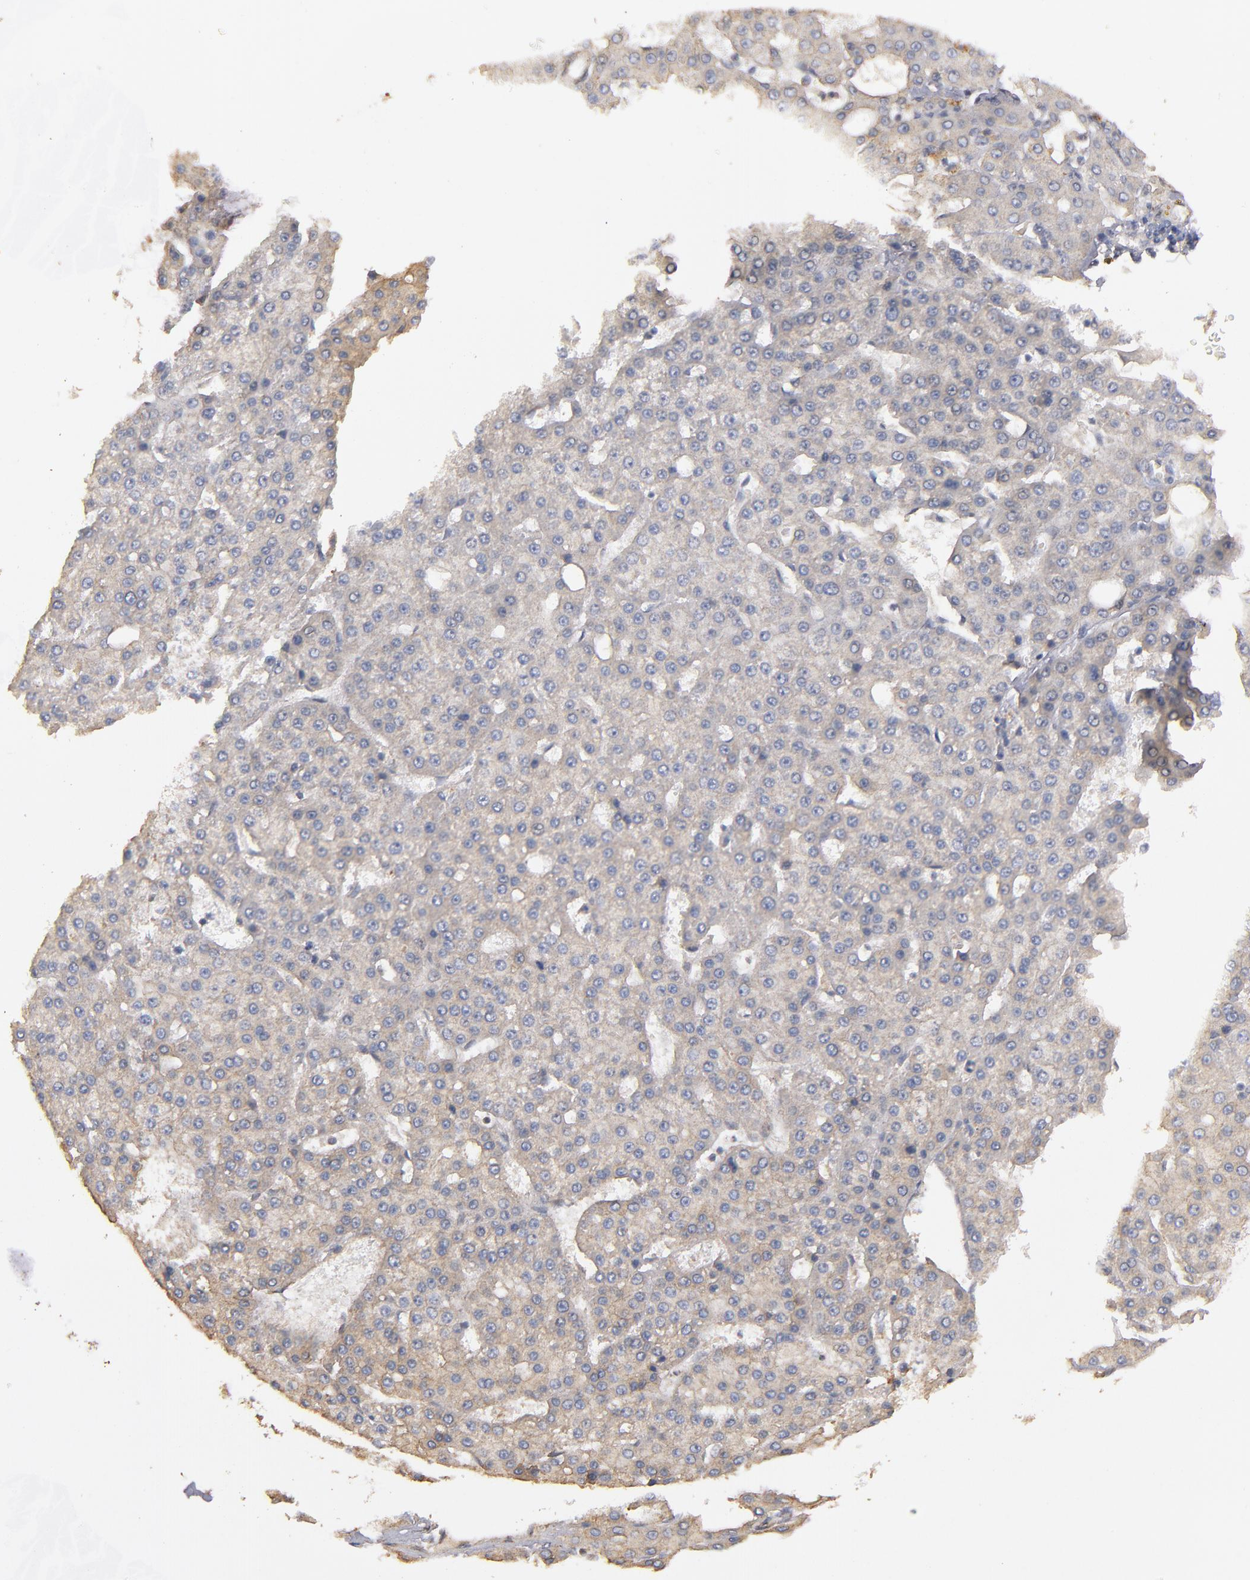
{"staining": {"intensity": "weak", "quantity": ">75%", "location": "cytoplasmic/membranous"}, "tissue": "liver cancer", "cell_type": "Tumor cells", "image_type": "cancer", "snomed": [{"axis": "morphology", "description": "Carcinoma, Hepatocellular, NOS"}, {"axis": "topography", "description": "Liver"}], "caption": "Immunohistochemistry photomicrograph of neoplastic tissue: liver hepatocellular carcinoma stained using immunohistochemistry exhibits low levels of weak protein expression localized specifically in the cytoplasmic/membranous of tumor cells, appearing as a cytoplasmic/membranous brown color.", "gene": "DMD", "patient": {"sex": "male", "age": 47}}